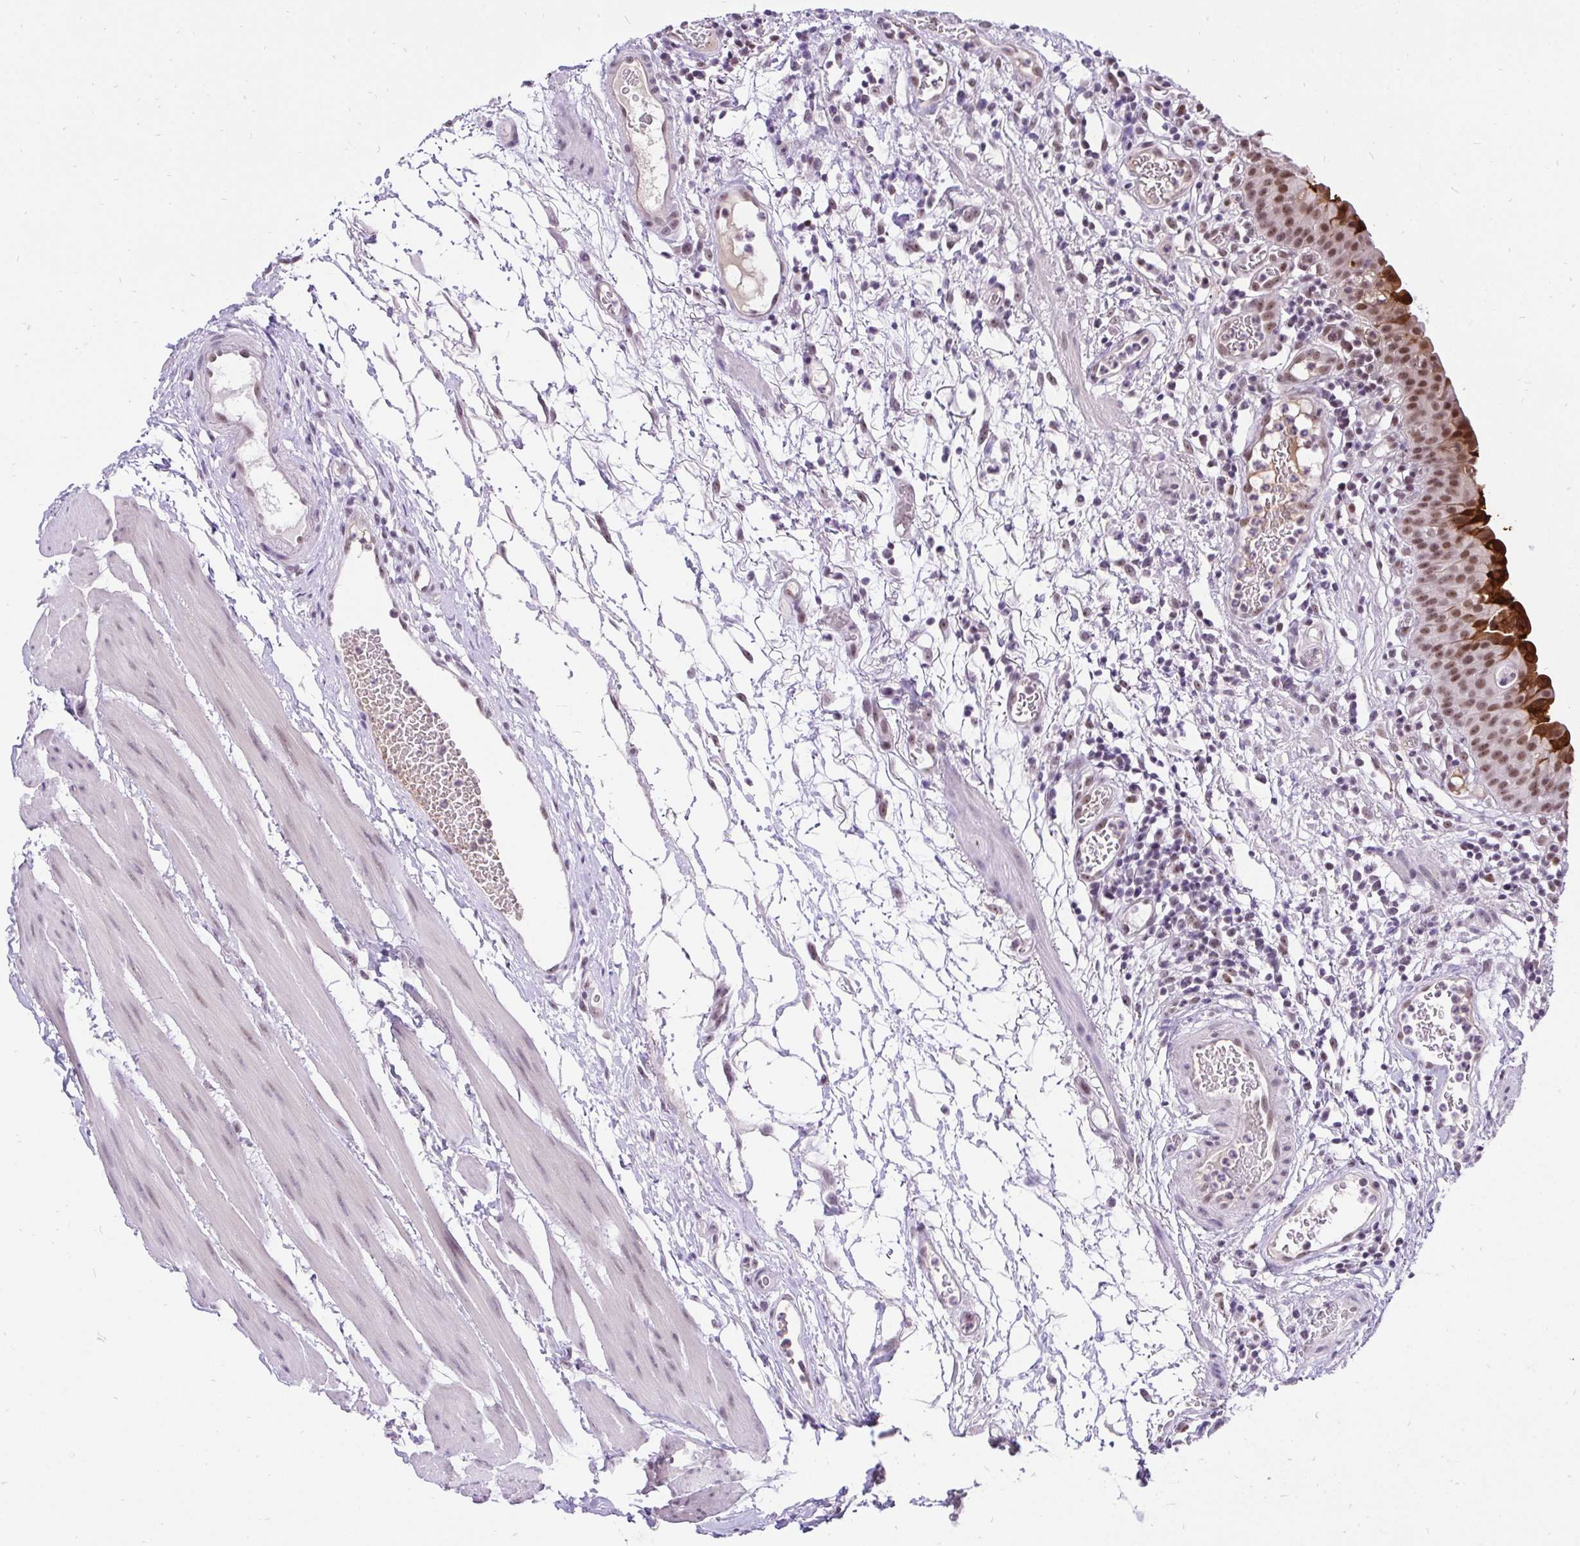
{"staining": {"intensity": "moderate", "quantity": ">75%", "location": "nuclear"}, "tissue": "urinary bladder", "cell_type": "Urothelial cells", "image_type": "normal", "snomed": [{"axis": "morphology", "description": "Normal tissue, NOS"}, {"axis": "morphology", "description": "Inflammation, NOS"}, {"axis": "topography", "description": "Urinary bladder"}], "caption": "Immunohistochemical staining of benign urinary bladder shows medium levels of moderate nuclear staining in about >75% of urothelial cells.", "gene": "ZNF860", "patient": {"sex": "male", "age": 57}}